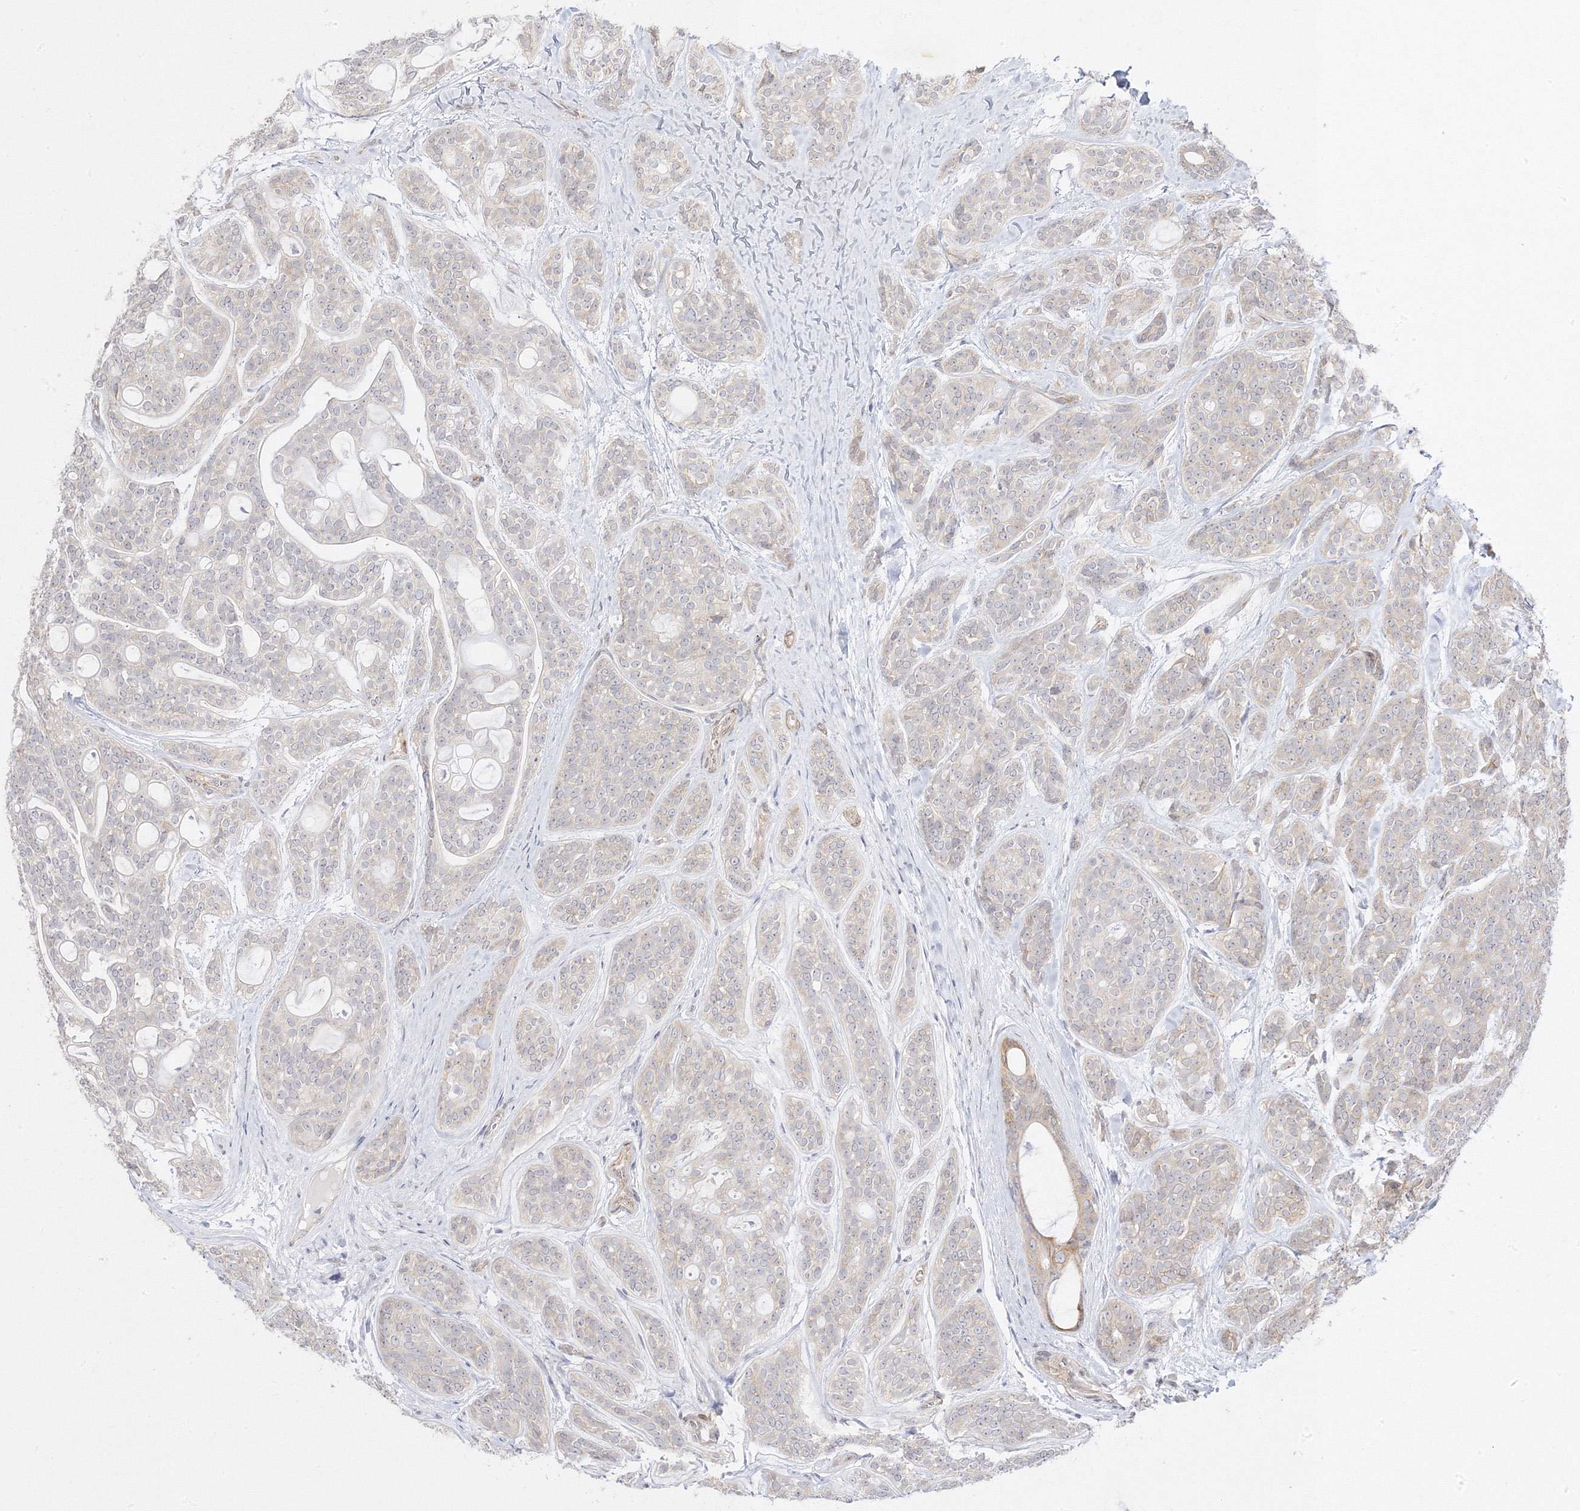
{"staining": {"intensity": "negative", "quantity": "none", "location": "none"}, "tissue": "head and neck cancer", "cell_type": "Tumor cells", "image_type": "cancer", "snomed": [{"axis": "morphology", "description": "Adenocarcinoma, NOS"}, {"axis": "topography", "description": "Head-Neck"}], "caption": "IHC of human adenocarcinoma (head and neck) exhibits no staining in tumor cells.", "gene": "C2CD2", "patient": {"sex": "male", "age": 66}}